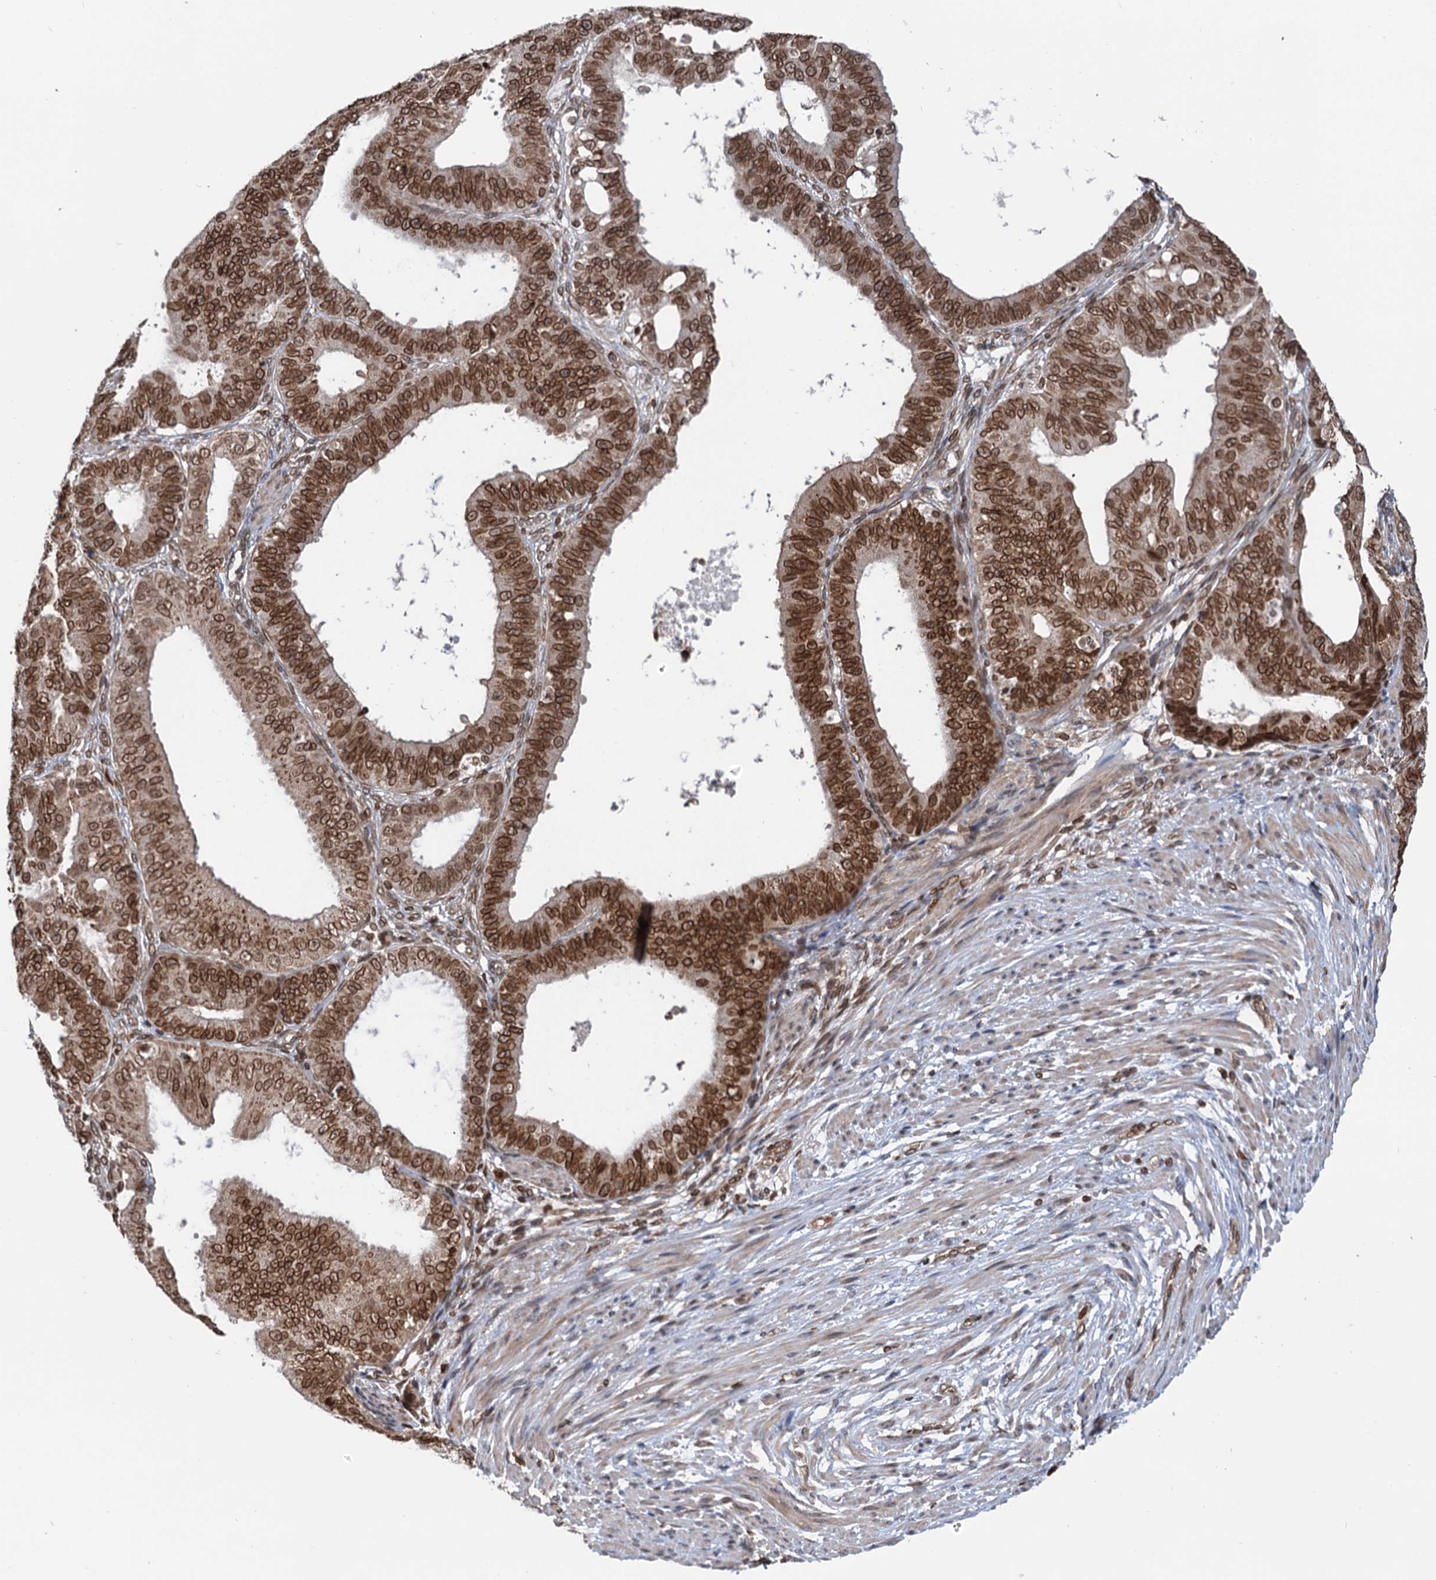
{"staining": {"intensity": "strong", "quantity": ">75%", "location": "cytoplasmic/membranous,nuclear"}, "tissue": "ovarian cancer", "cell_type": "Tumor cells", "image_type": "cancer", "snomed": [{"axis": "morphology", "description": "Carcinoma, endometroid"}, {"axis": "topography", "description": "Appendix"}, {"axis": "topography", "description": "Ovary"}], "caption": "An image showing strong cytoplasmic/membranous and nuclear positivity in approximately >75% of tumor cells in ovarian cancer (endometroid carcinoma), as visualized by brown immunohistochemical staining.", "gene": "ZC3H13", "patient": {"sex": "female", "age": 42}}